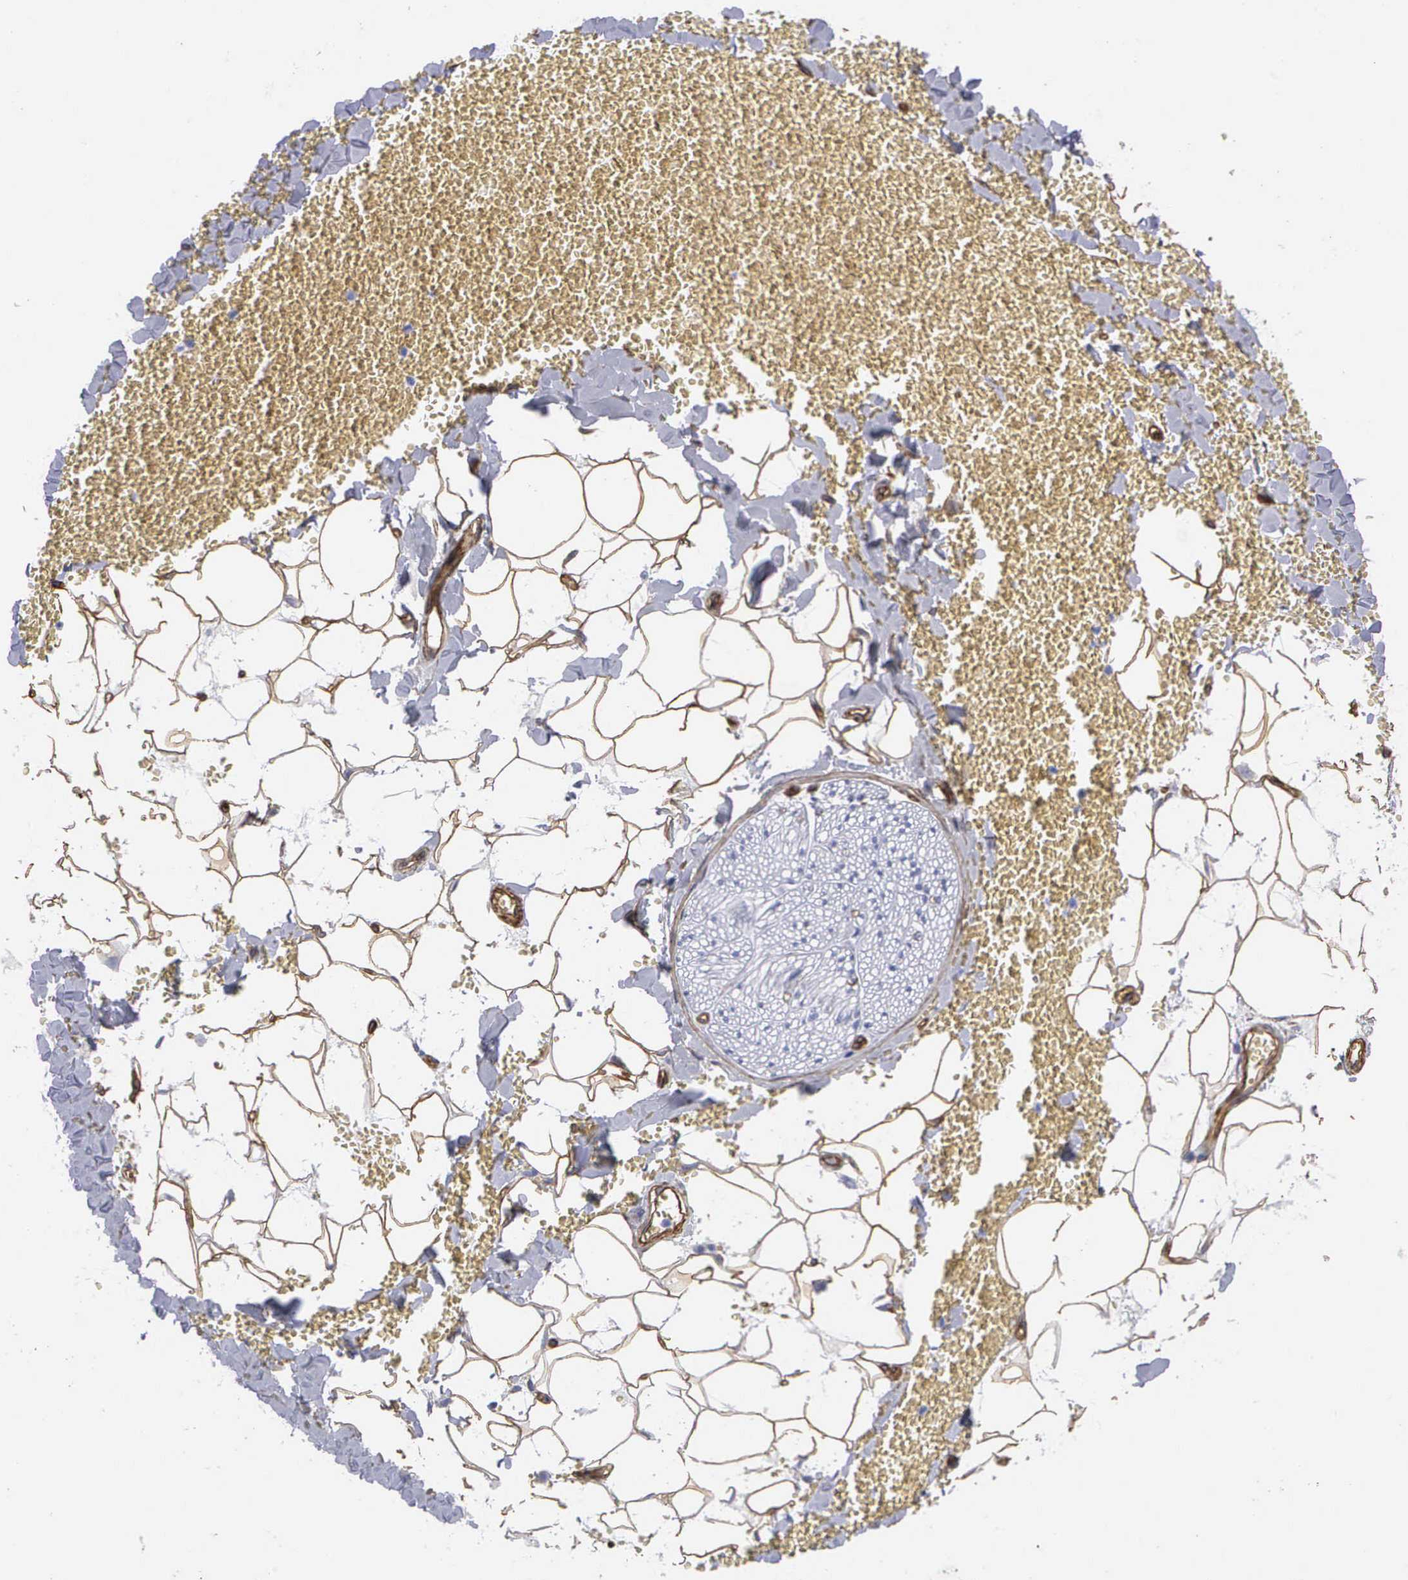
{"staining": {"intensity": "moderate", "quantity": ">75%", "location": "cytoplasmic/membranous"}, "tissue": "adipose tissue", "cell_type": "Adipocytes", "image_type": "normal", "snomed": [{"axis": "morphology", "description": "Normal tissue, NOS"}, {"axis": "morphology", "description": "Inflammation, NOS"}, {"axis": "topography", "description": "Lymph node"}, {"axis": "topography", "description": "Peripheral nerve tissue"}], "caption": "The histopathology image displays a brown stain indicating the presence of a protein in the cytoplasmic/membranous of adipocytes in adipose tissue.", "gene": "MAGEB10", "patient": {"sex": "male", "age": 52}}